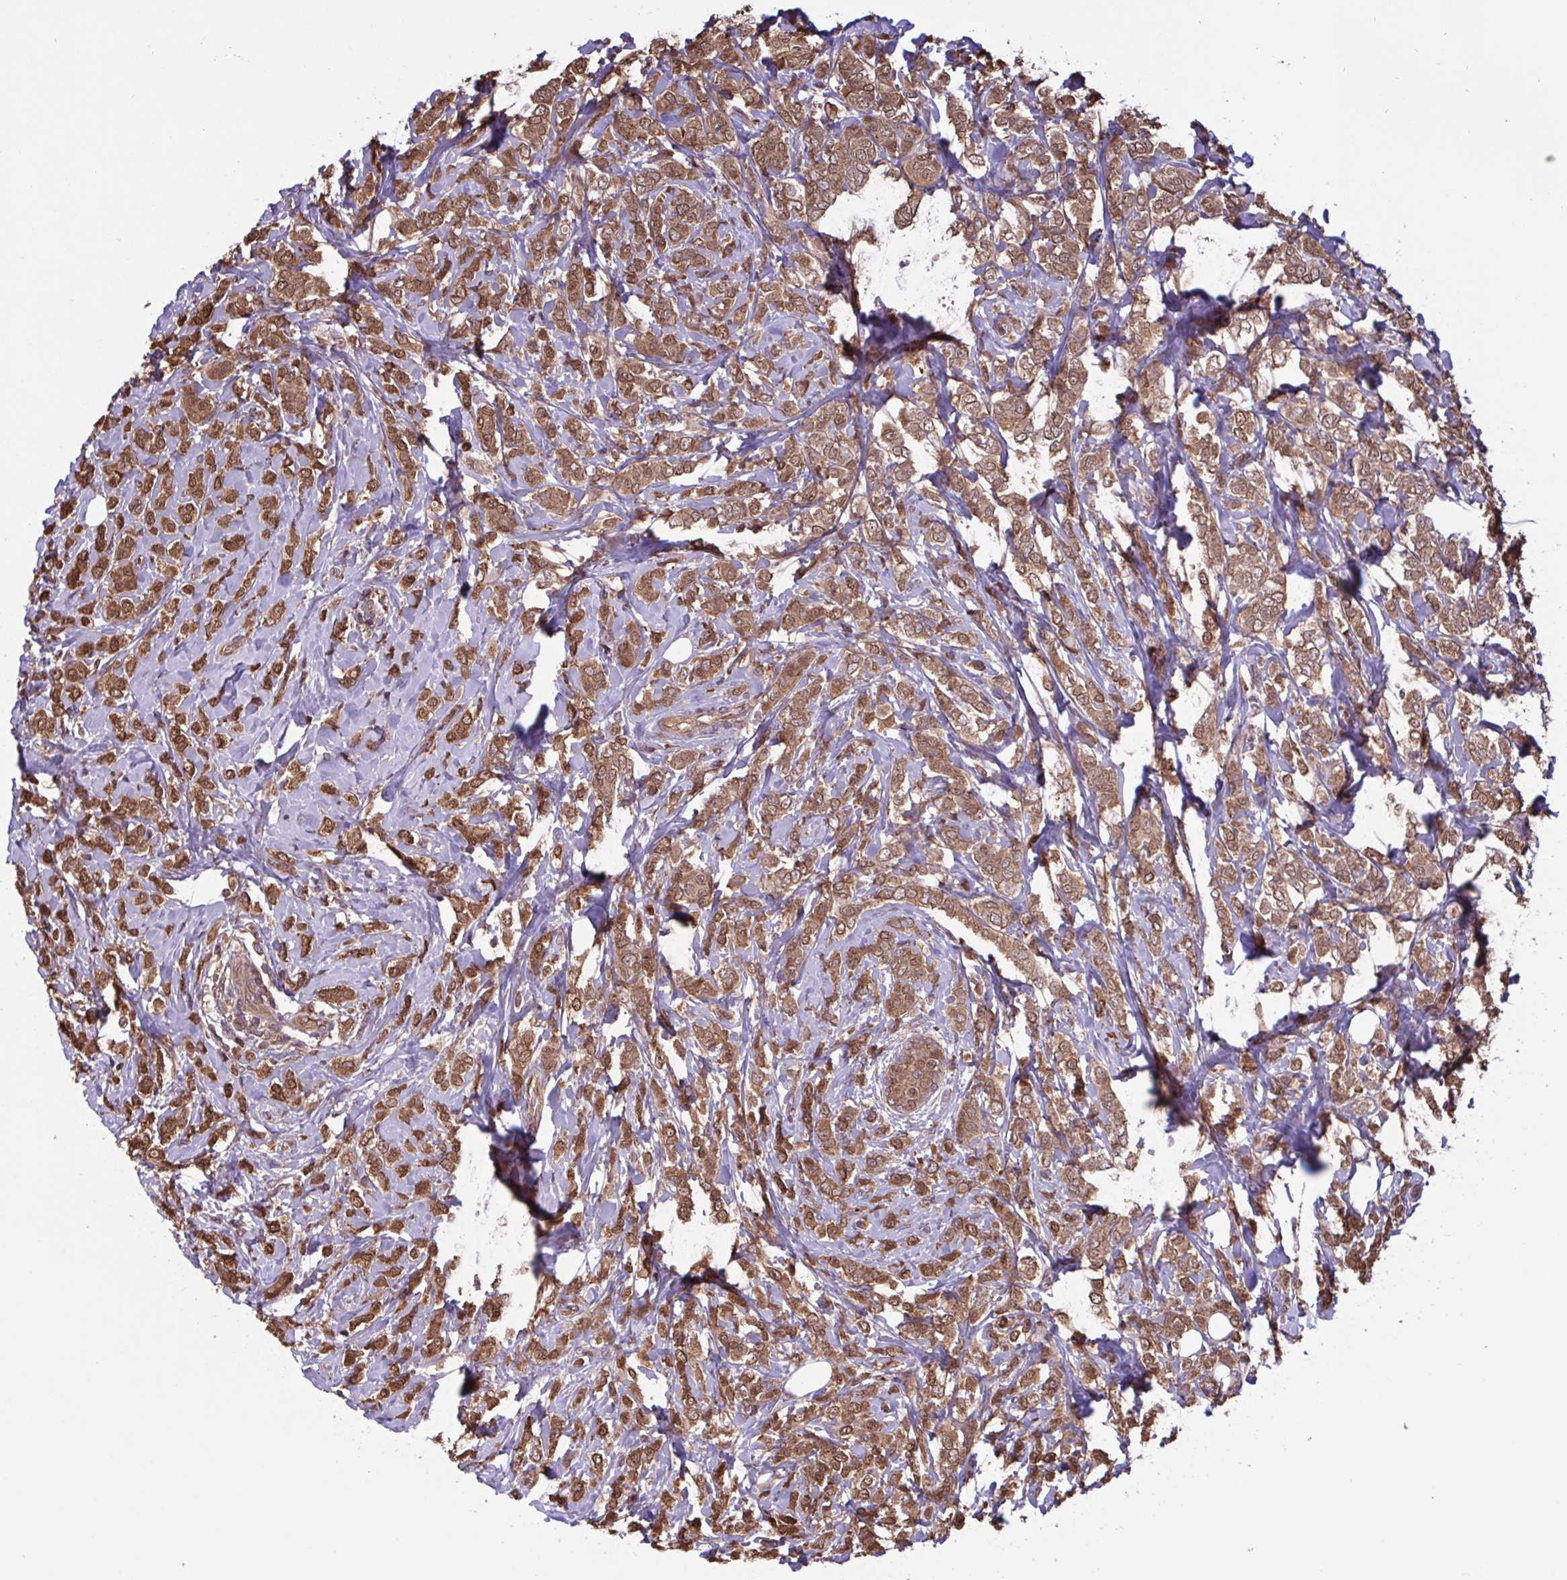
{"staining": {"intensity": "moderate", "quantity": ">75%", "location": "cytoplasmic/membranous,nuclear"}, "tissue": "breast cancer", "cell_type": "Tumor cells", "image_type": "cancer", "snomed": [{"axis": "morphology", "description": "Lobular carcinoma"}, {"axis": "topography", "description": "Breast"}], "caption": "Human breast lobular carcinoma stained with a brown dye displays moderate cytoplasmic/membranous and nuclear positive positivity in approximately >75% of tumor cells.", "gene": "SEC63", "patient": {"sex": "female", "age": 49}}